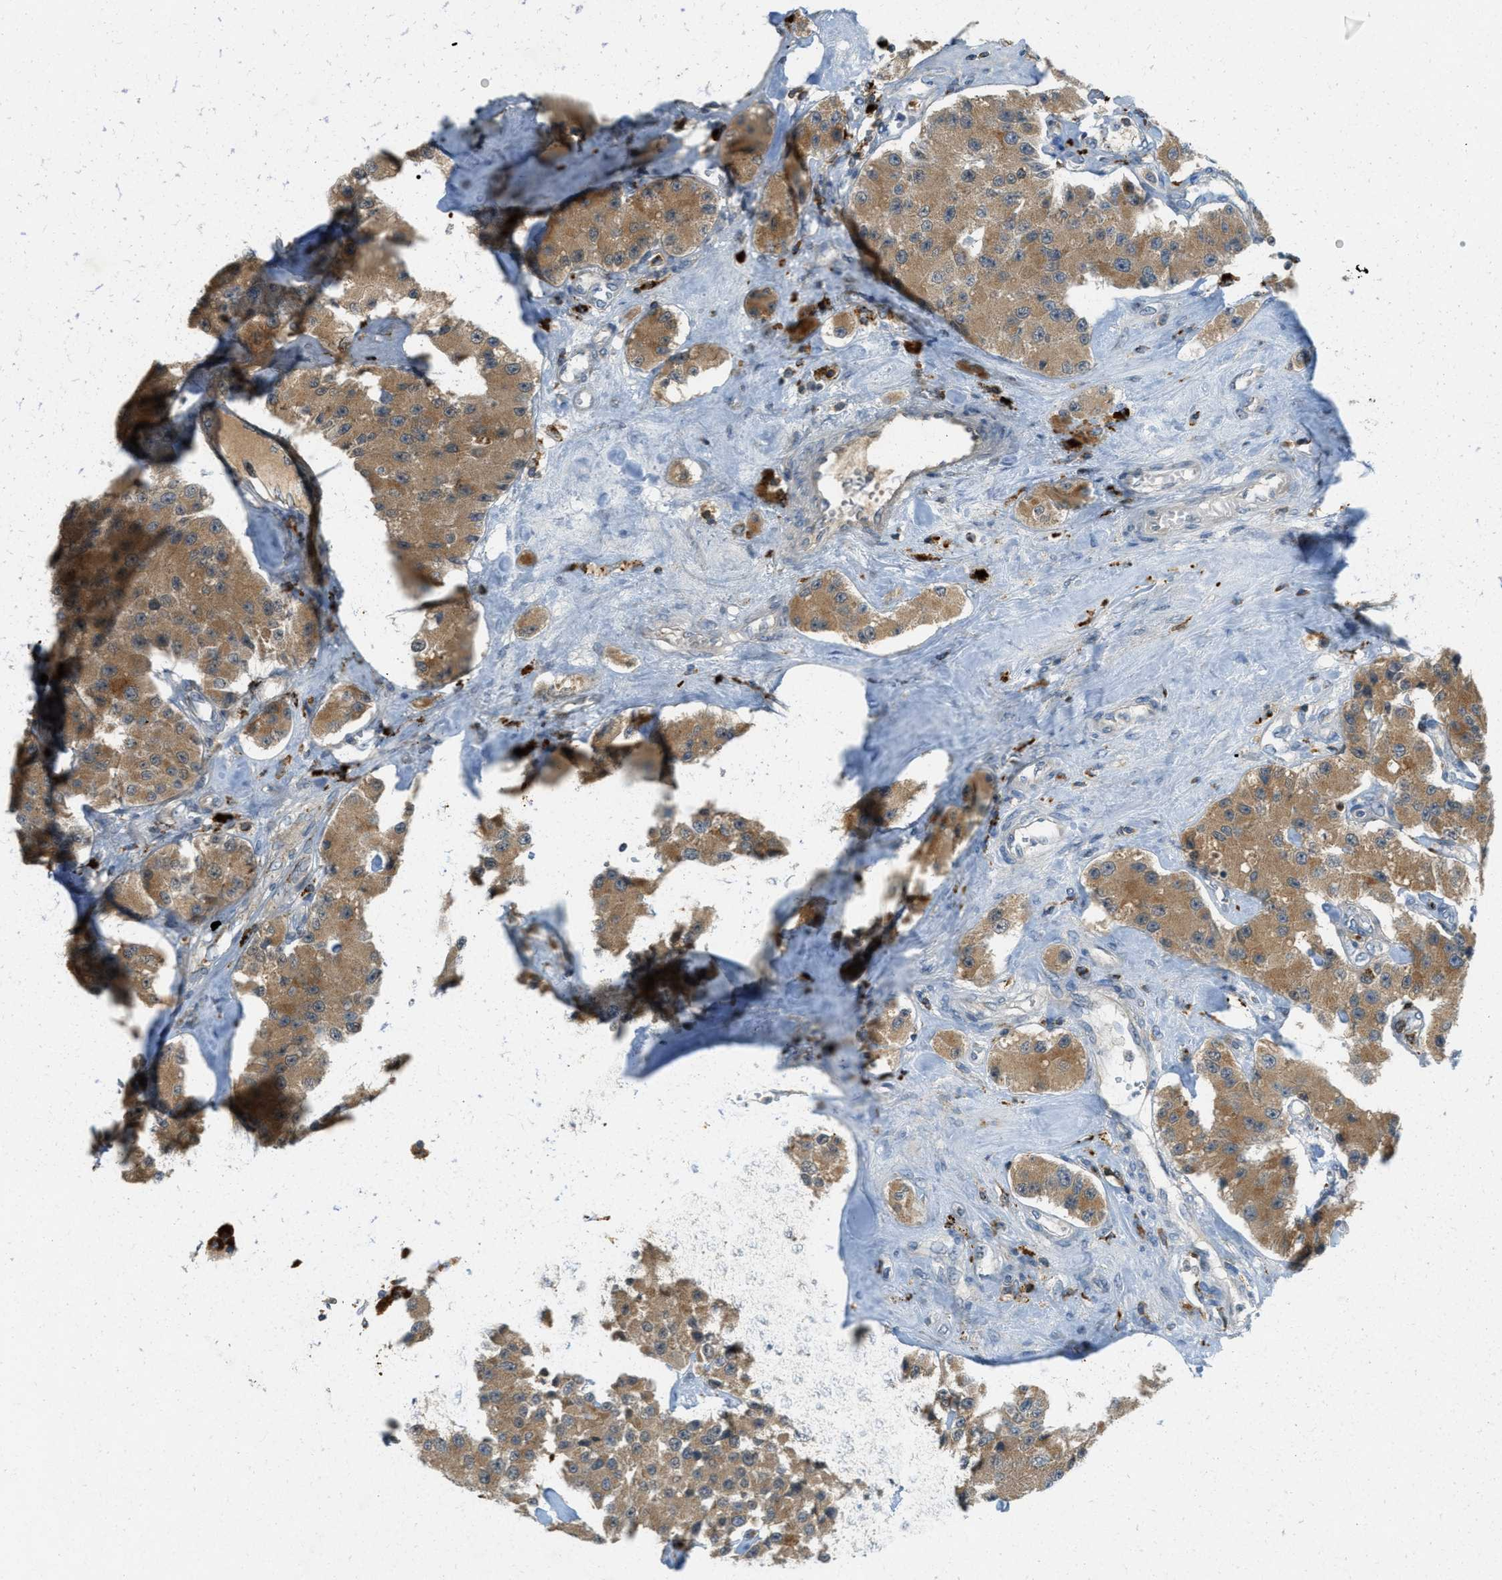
{"staining": {"intensity": "moderate", "quantity": ">75%", "location": "cytoplasmic/membranous"}, "tissue": "carcinoid", "cell_type": "Tumor cells", "image_type": "cancer", "snomed": [{"axis": "morphology", "description": "Carcinoid, malignant, NOS"}, {"axis": "topography", "description": "Pancreas"}], "caption": "Immunohistochemical staining of human carcinoid reveals moderate cytoplasmic/membranous protein expression in approximately >75% of tumor cells.", "gene": "PLBD2", "patient": {"sex": "male", "age": 41}}